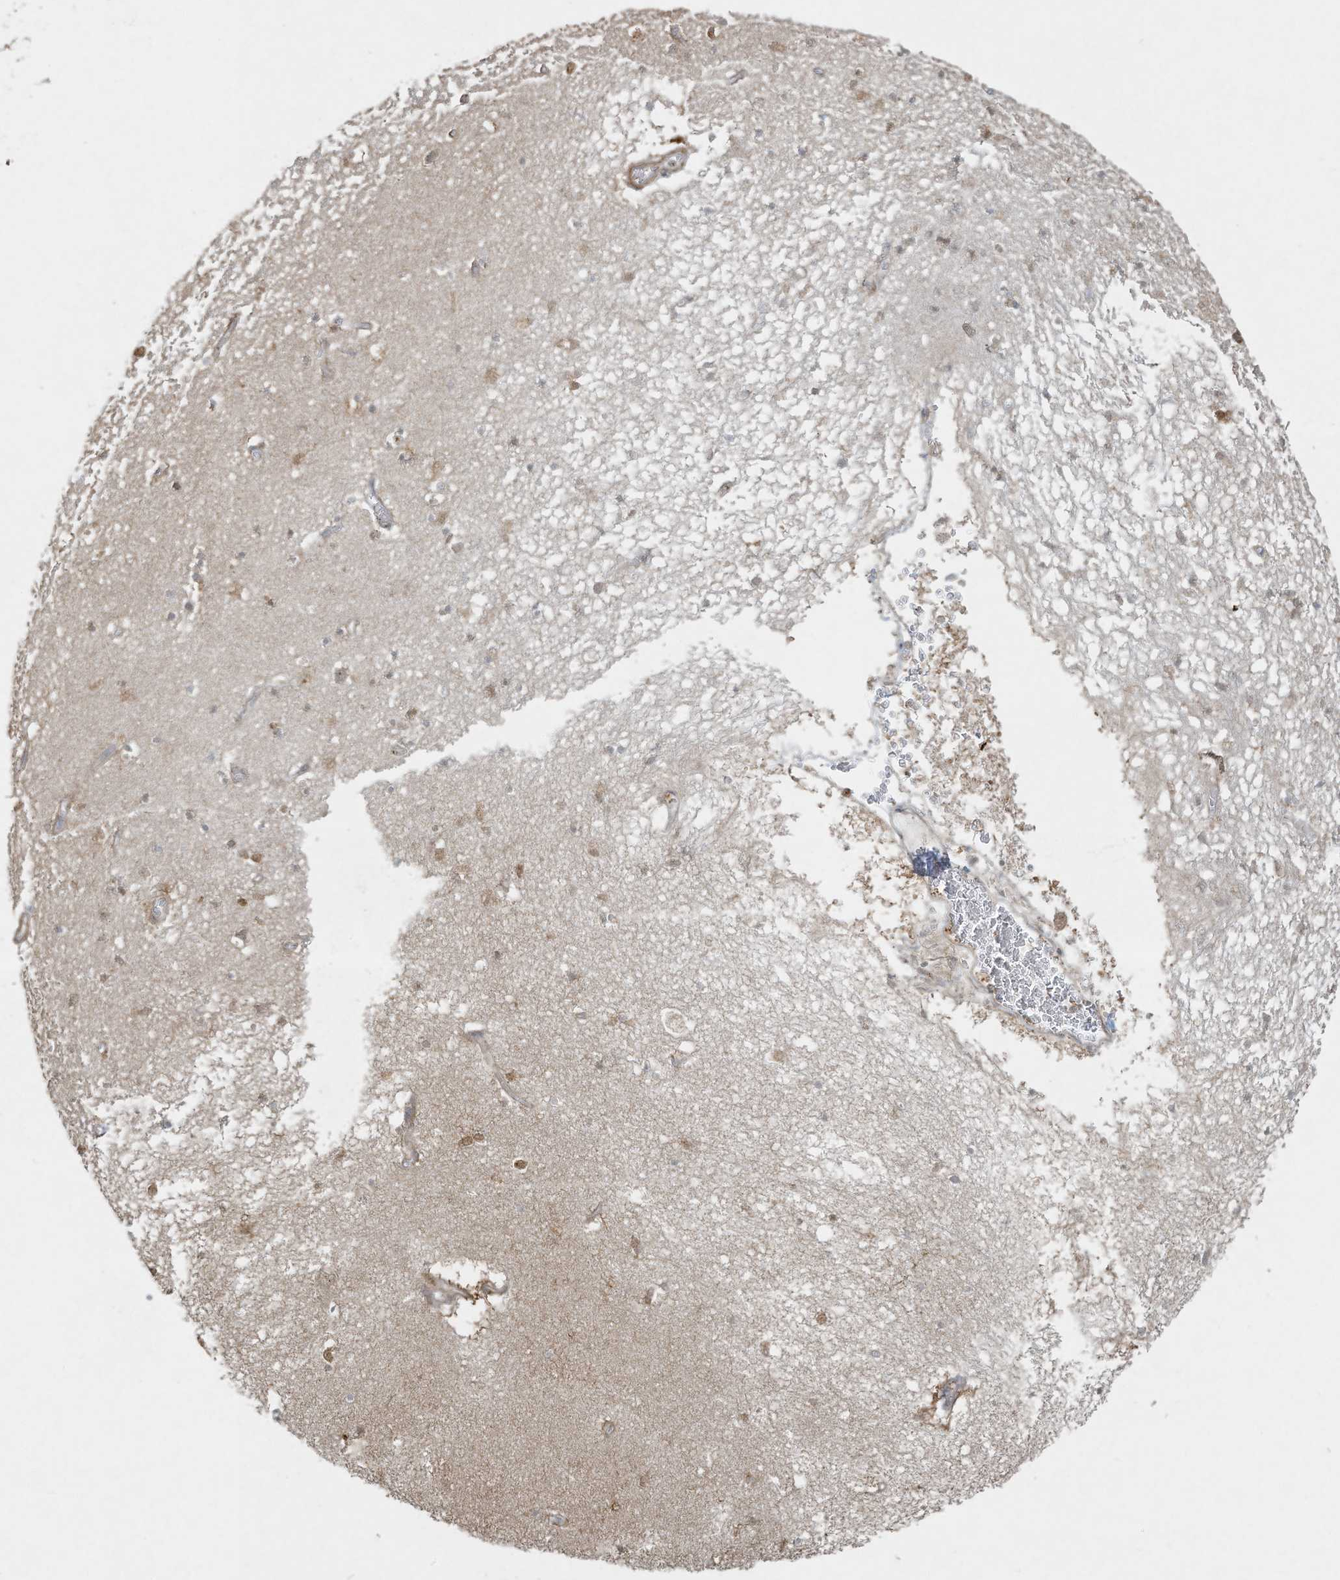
{"staining": {"intensity": "moderate", "quantity": "<25%", "location": "nuclear"}, "tissue": "hippocampus", "cell_type": "Glial cells", "image_type": "normal", "snomed": [{"axis": "morphology", "description": "Normal tissue, NOS"}, {"axis": "topography", "description": "Hippocampus"}], "caption": "Immunohistochemistry (IHC) (DAB (3,3'-diaminobenzidine)) staining of unremarkable hippocampus displays moderate nuclear protein positivity in approximately <25% of glial cells.", "gene": "ZNF263", "patient": {"sex": "male", "age": 70}}